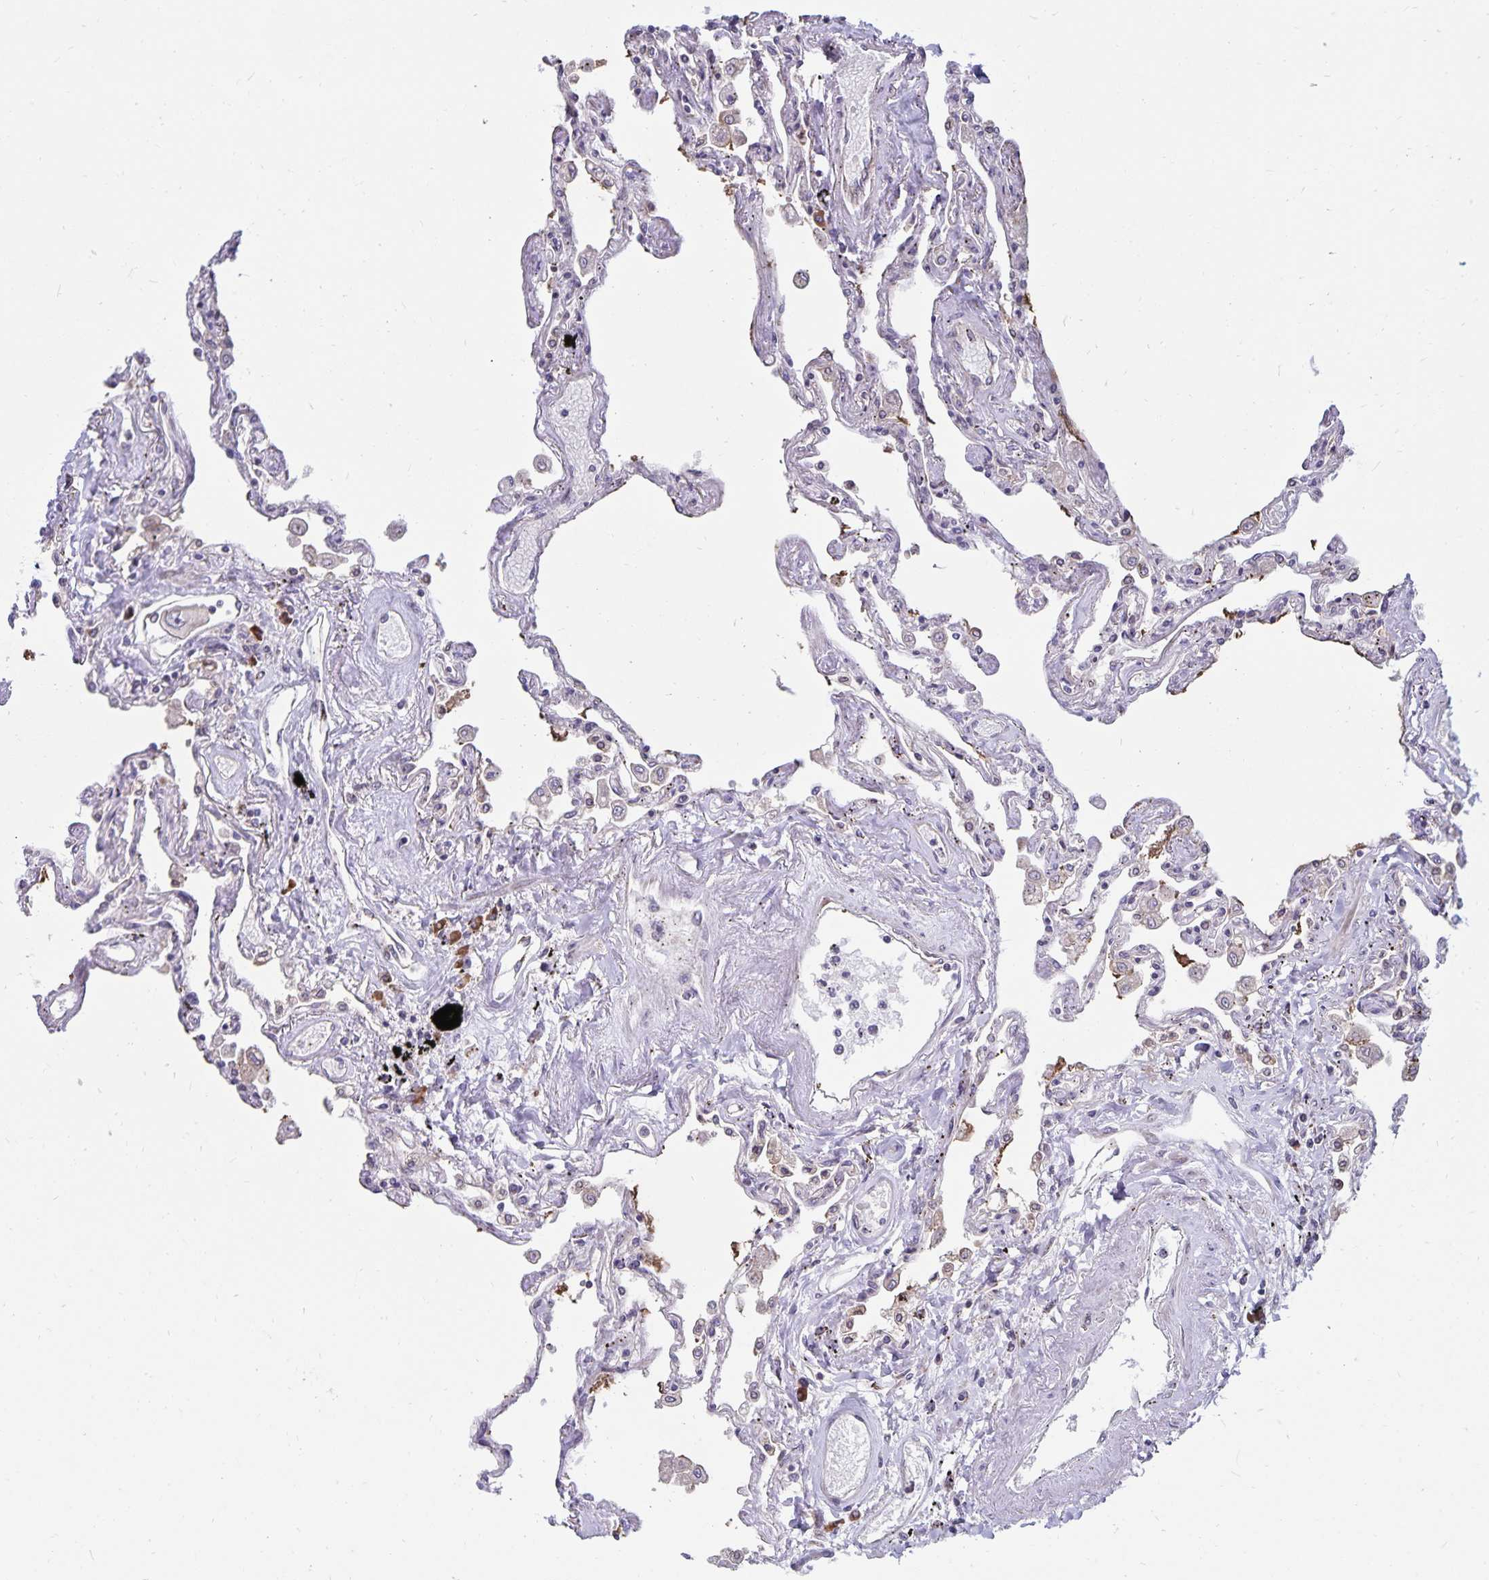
{"staining": {"intensity": "moderate", "quantity": "<25%", "location": "cytoplasmic/membranous"}, "tissue": "lung", "cell_type": "Alveolar cells", "image_type": "normal", "snomed": [{"axis": "morphology", "description": "Normal tissue, NOS"}, {"axis": "morphology", "description": "Adenocarcinoma, NOS"}, {"axis": "topography", "description": "Cartilage tissue"}, {"axis": "topography", "description": "Lung"}], "caption": "About <25% of alveolar cells in normal human lung exhibit moderate cytoplasmic/membranous protein staining as visualized by brown immunohistochemical staining.", "gene": "SEC62", "patient": {"sex": "female", "age": 67}}